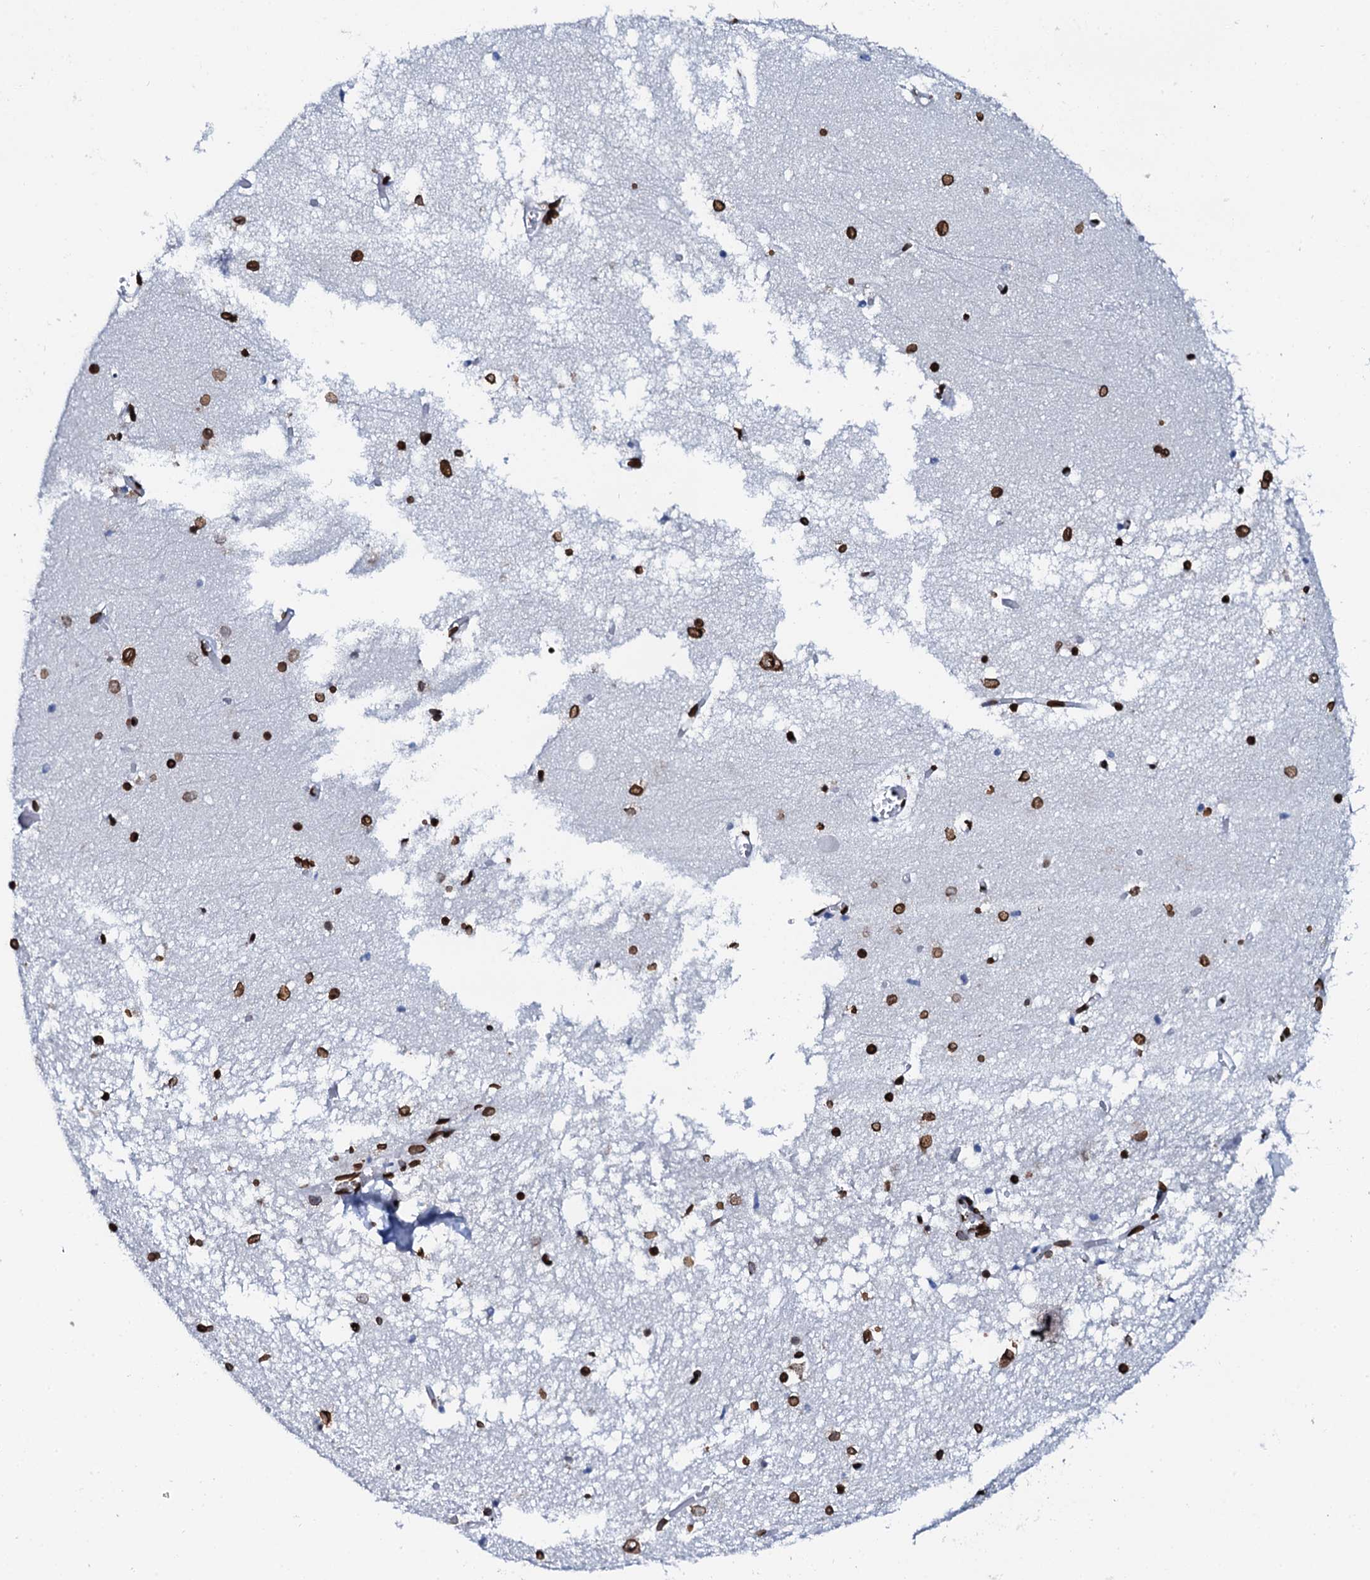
{"staining": {"intensity": "strong", "quantity": "<25%", "location": "nuclear"}, "tissue": "hippocampus", "cell_type": "Glial cells", "image_type": "normal", "snomed": [{"axis": "morphology", "description": "Normal tissue, NOS"}, {"axis": "topography", "description": "Hippocampus"}], "caption": "IHC image of benign hippocampus: hippocampus stained using immunohistochemistry displays medium levels of strong protein expression localized specifically in the nuclear of glial cells, appearing as a nuclear brown color.", "gene": "KATNAL2", "patient": {"sex": "male", "age": 70}}